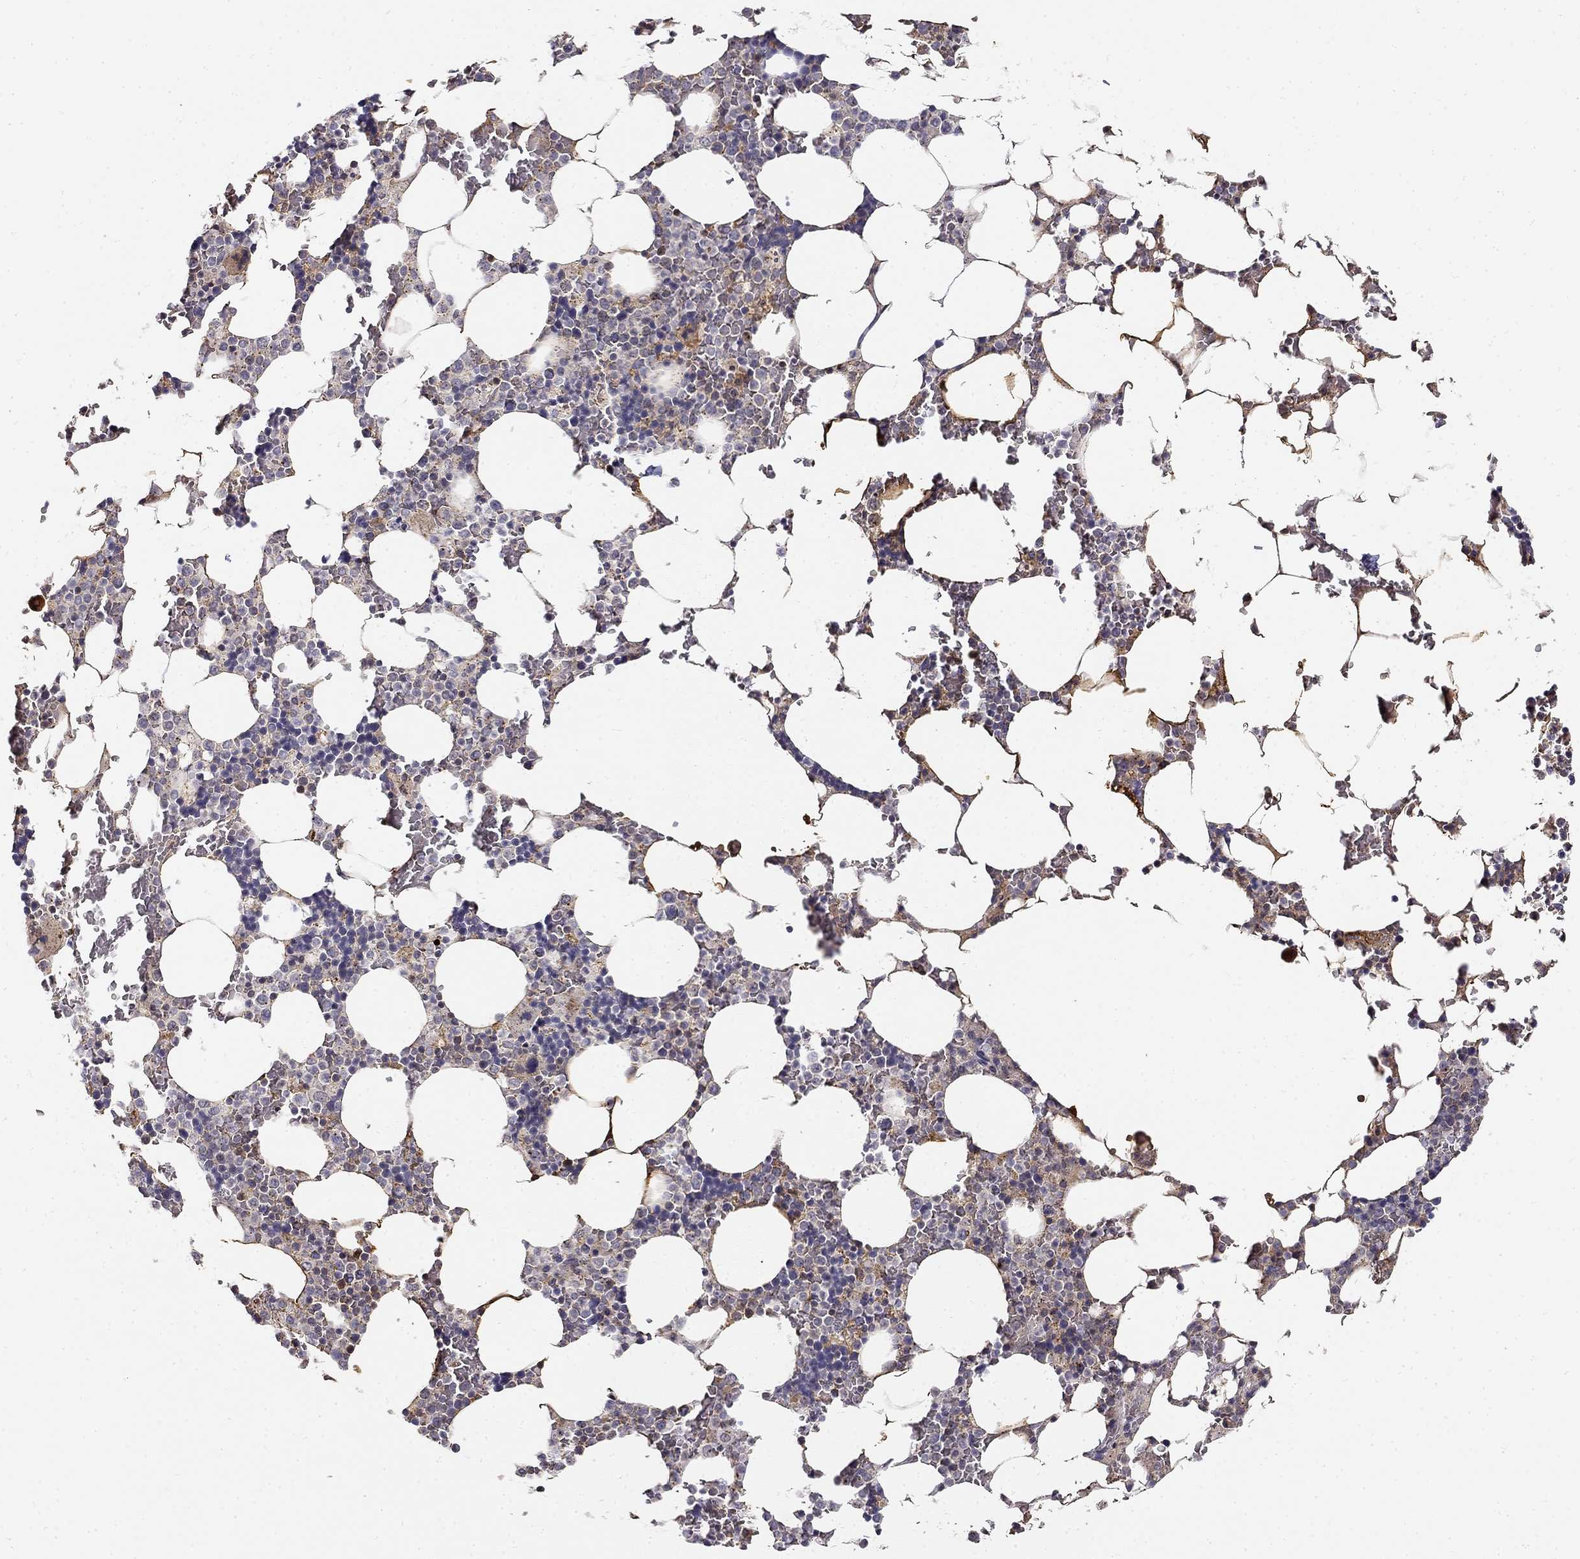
{"staining": {"intensity": "moderate", "quantity": "<25%", "location": "cytoplasmic/membranous"}, "tissue": "bone marrow", "cell_type": "Hematopoietic cells", "image_type": "normal", "snomed": [{"axis": "morphology", "description": "Normal tissue, NOS"}, {"axis": "topography", "description": "Bone marrow"}], "caption": "This is a micrograph of immunohistochemistry staining of benign bone marrow, which shows moderate positivity in the cytoplasmic/membranous of hematopoietic cells.", "gene": "CNR1", "patient": {"sex": "male", "age": 51}}